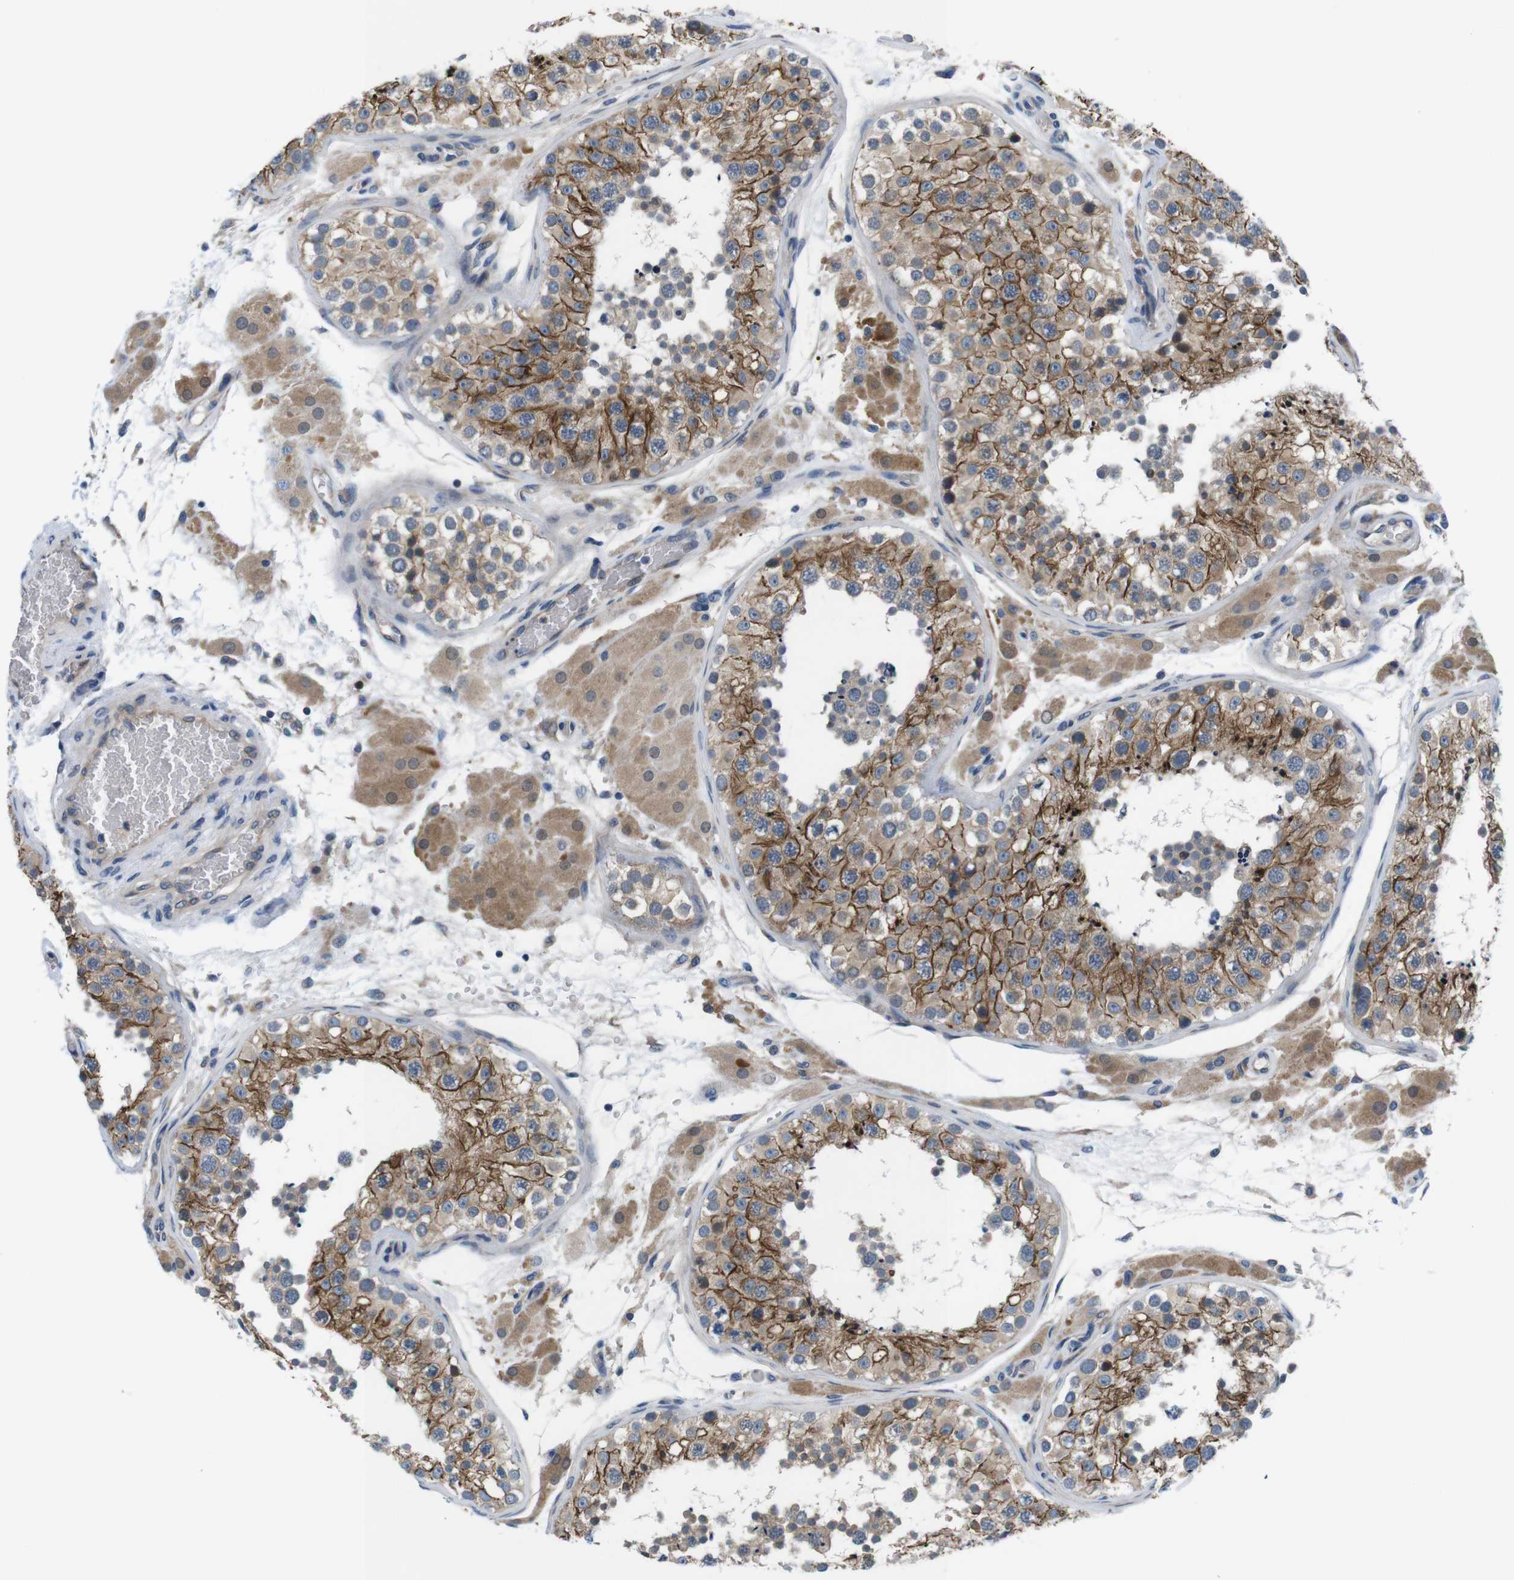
{"staining": {"intensity": "moderate", "quantity": ">75%", "location": "cytoplasmic/membranous"}, "tissue": "testis", "cell_type": "Cells in seminiferous ducts", "image_type": "normal", "snomed": [{"axis": "morphology", "description": "Normal tissue, NOS"}, {"axis": "topography", "description": "Testis"}], "caption": "Immunohistochemical staining of benign human testis displays medium levels of moderate cytoplasmic/membranous expression in about >75% of cells in seminiferous ducts. The staining is performed using DAB (3,3'-diaminobenzidine) brown chromogen to label protein expression. The nuclei are counter-stained blue using hematoxylin.", "gene": "JAK1", "patient": {"sex": "male", "age": 26}}